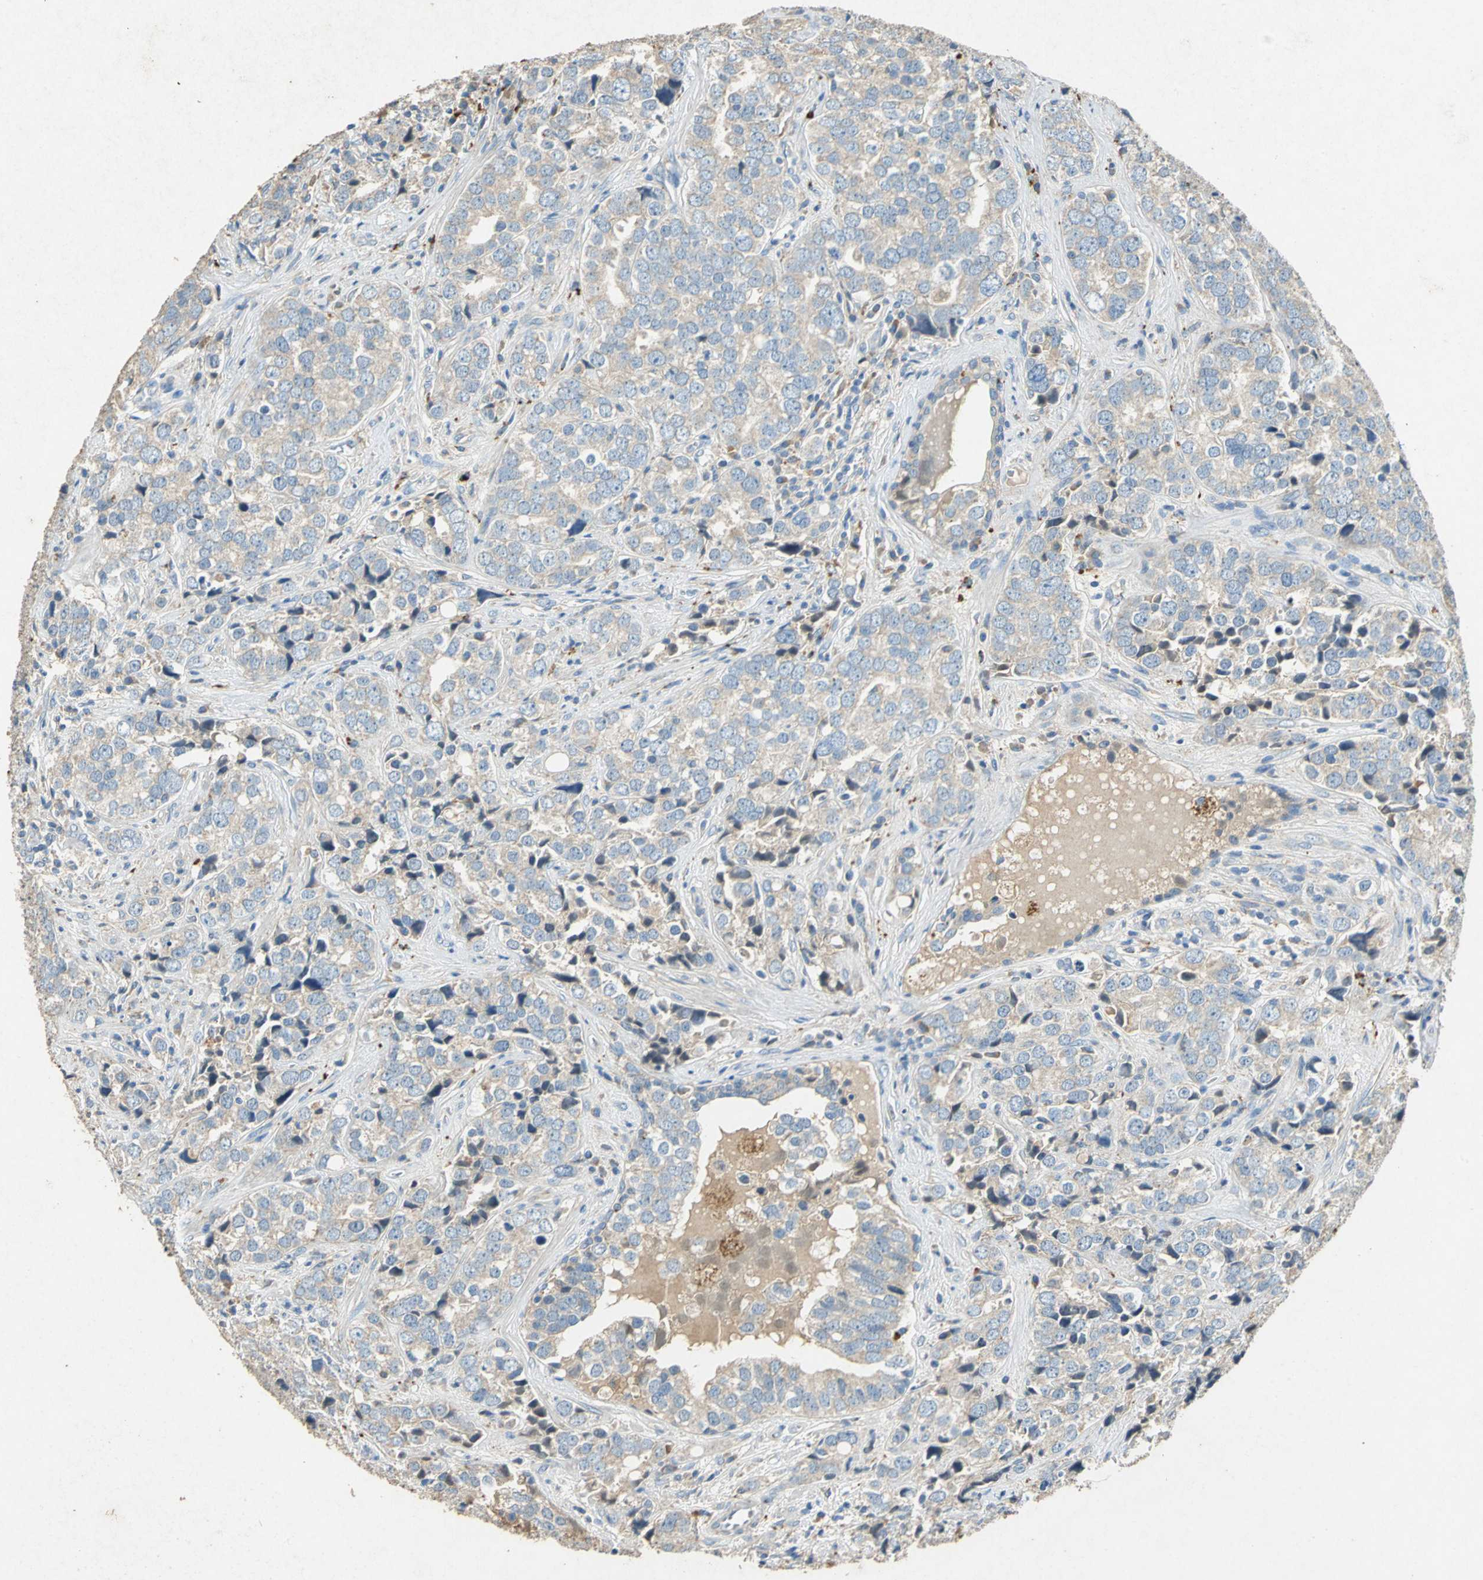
{"staining": {"intensity": "weak", "quantity": ">75%", "location": "cytoplasmic/membranous"}, "tissue": "prostate cancer", "cell_type": "Tumor cells", "image_type": "cancer", "snomed": [{"axis": "morphology", "description": "Adenocarcinoma, High grade"}, {"axis": "topography", "description": "Prostate"}], "caption": "IHC histopathology image of neoplastic tissue: human adenocarcinoma (high-grade) (prostate) stained using IHC exhibits low levels of weak protein expression localized specifically in the cytoplasmic/membranous of tumor cells, appearing as a cytoplasmic/membranous brown color.", "gene": "ADAMTS5", "patient": {"sex": "male", "age": 71}}